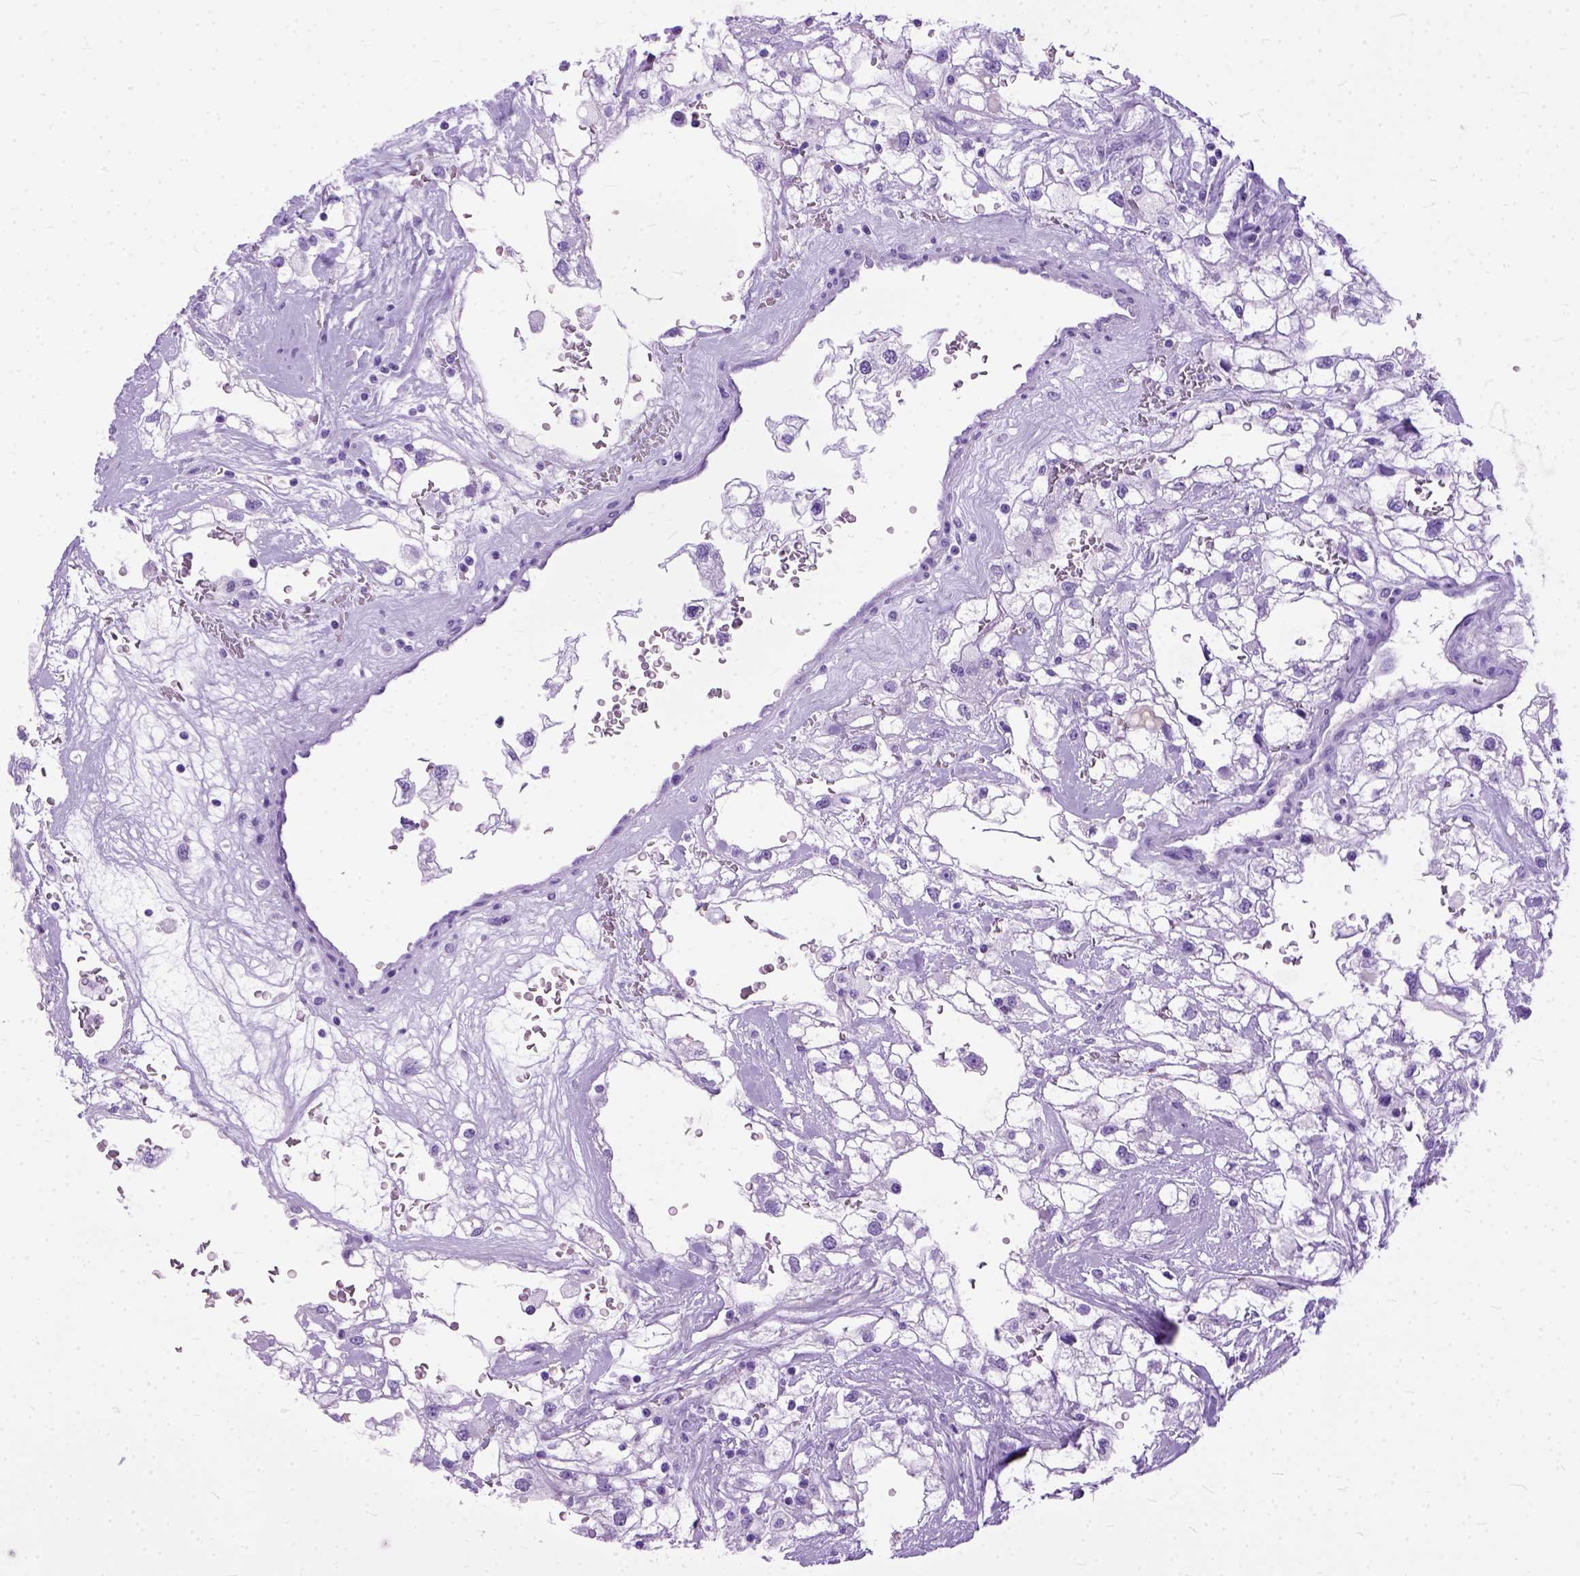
{"staining": {"intensity": "negative", "quantity": "none", "location": "none"}, "tissue": "renal cancer", "cell_type": "Tumor cells", "image_type": "cancer", "snomed": [{"axis": "morphology", "description": "Adenocarcinoma, NOS"}, {"axis": "topography", "description": "Kidney"}], "caption": "IHC histopathology image of renal cancer (adenocarcinoma) stained for a protein (brown), which reveals no staining in tumor cells.", "gene": "GNGT1", "patient": {"sex": "male", "age": 59}}